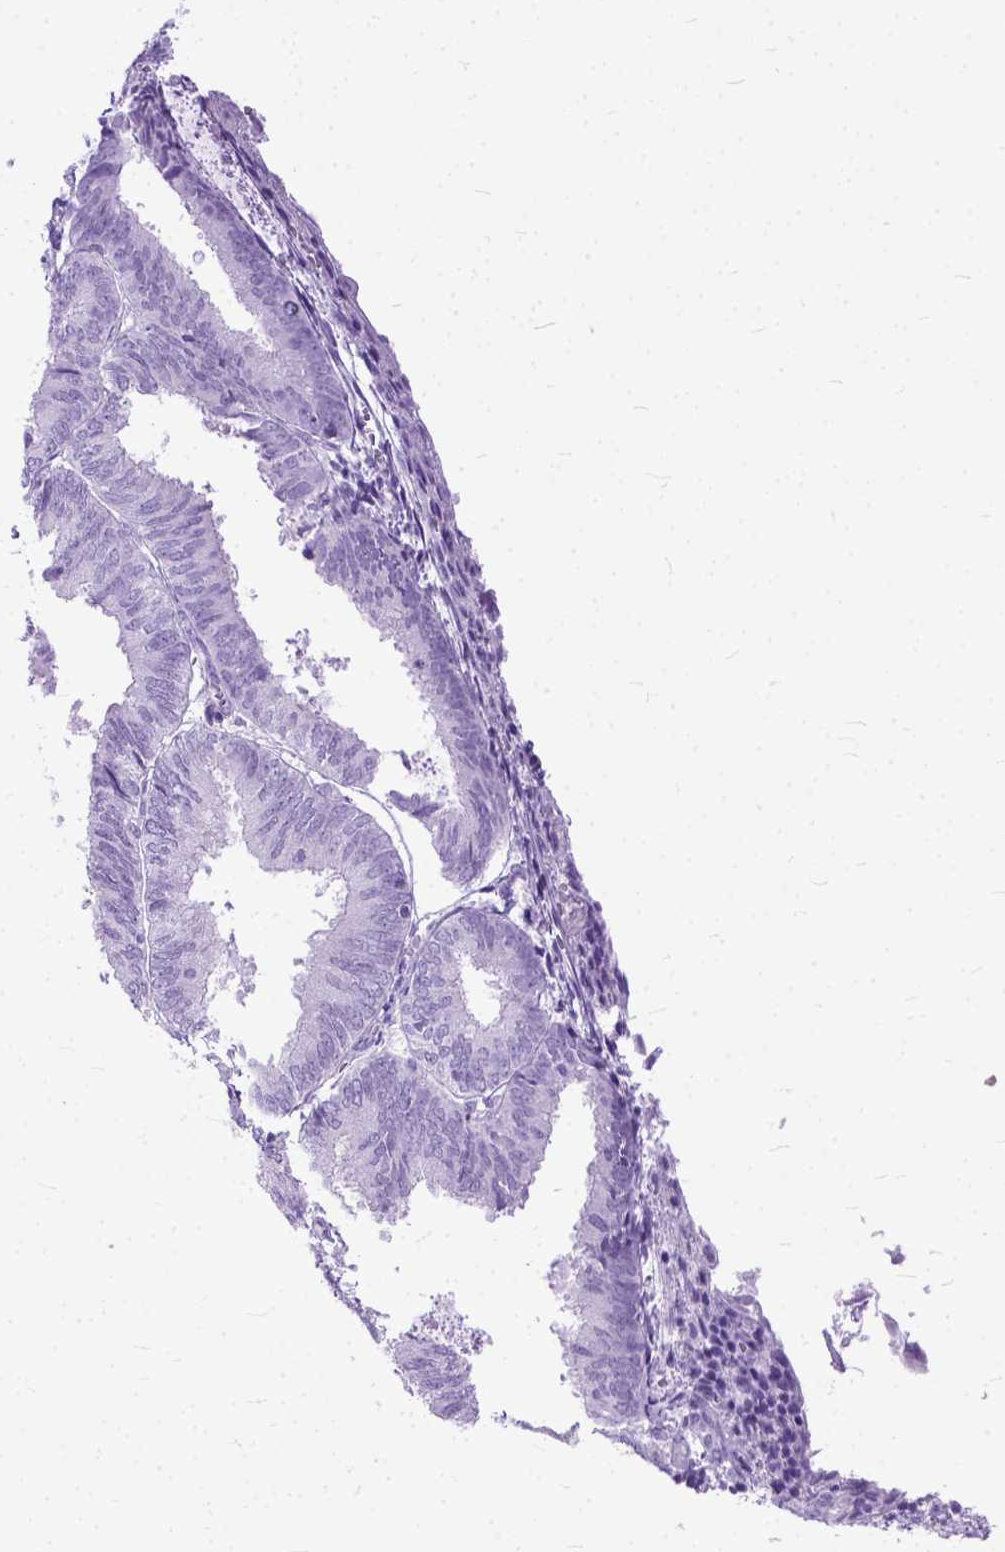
{"staining": {"intensity": "negative", "quantity": "none", "location": "none"}, "tissue": "endometrium", "cell_type": "Cells in endometrial stroma", "image_type": "normal", "snomed": [{"axis": "morphology", "description": "Normal tissue, NOS"}, {"axis": "topography", "description": "Endometrium"}], "caption": "DAB (3,3'-diaminobenzidine) immunohistochemical staining of benign endometrium exhibits no significant staining in cells in endometrial stroma. (Stains: DAB (3,3'-diaminobenzidine) IHC with hematoxylin counter stain, Microscopy: brightfield microscopy at high magnification).", "gene": "GNGT1", "patient": {"sex": "female", "age": 50}}